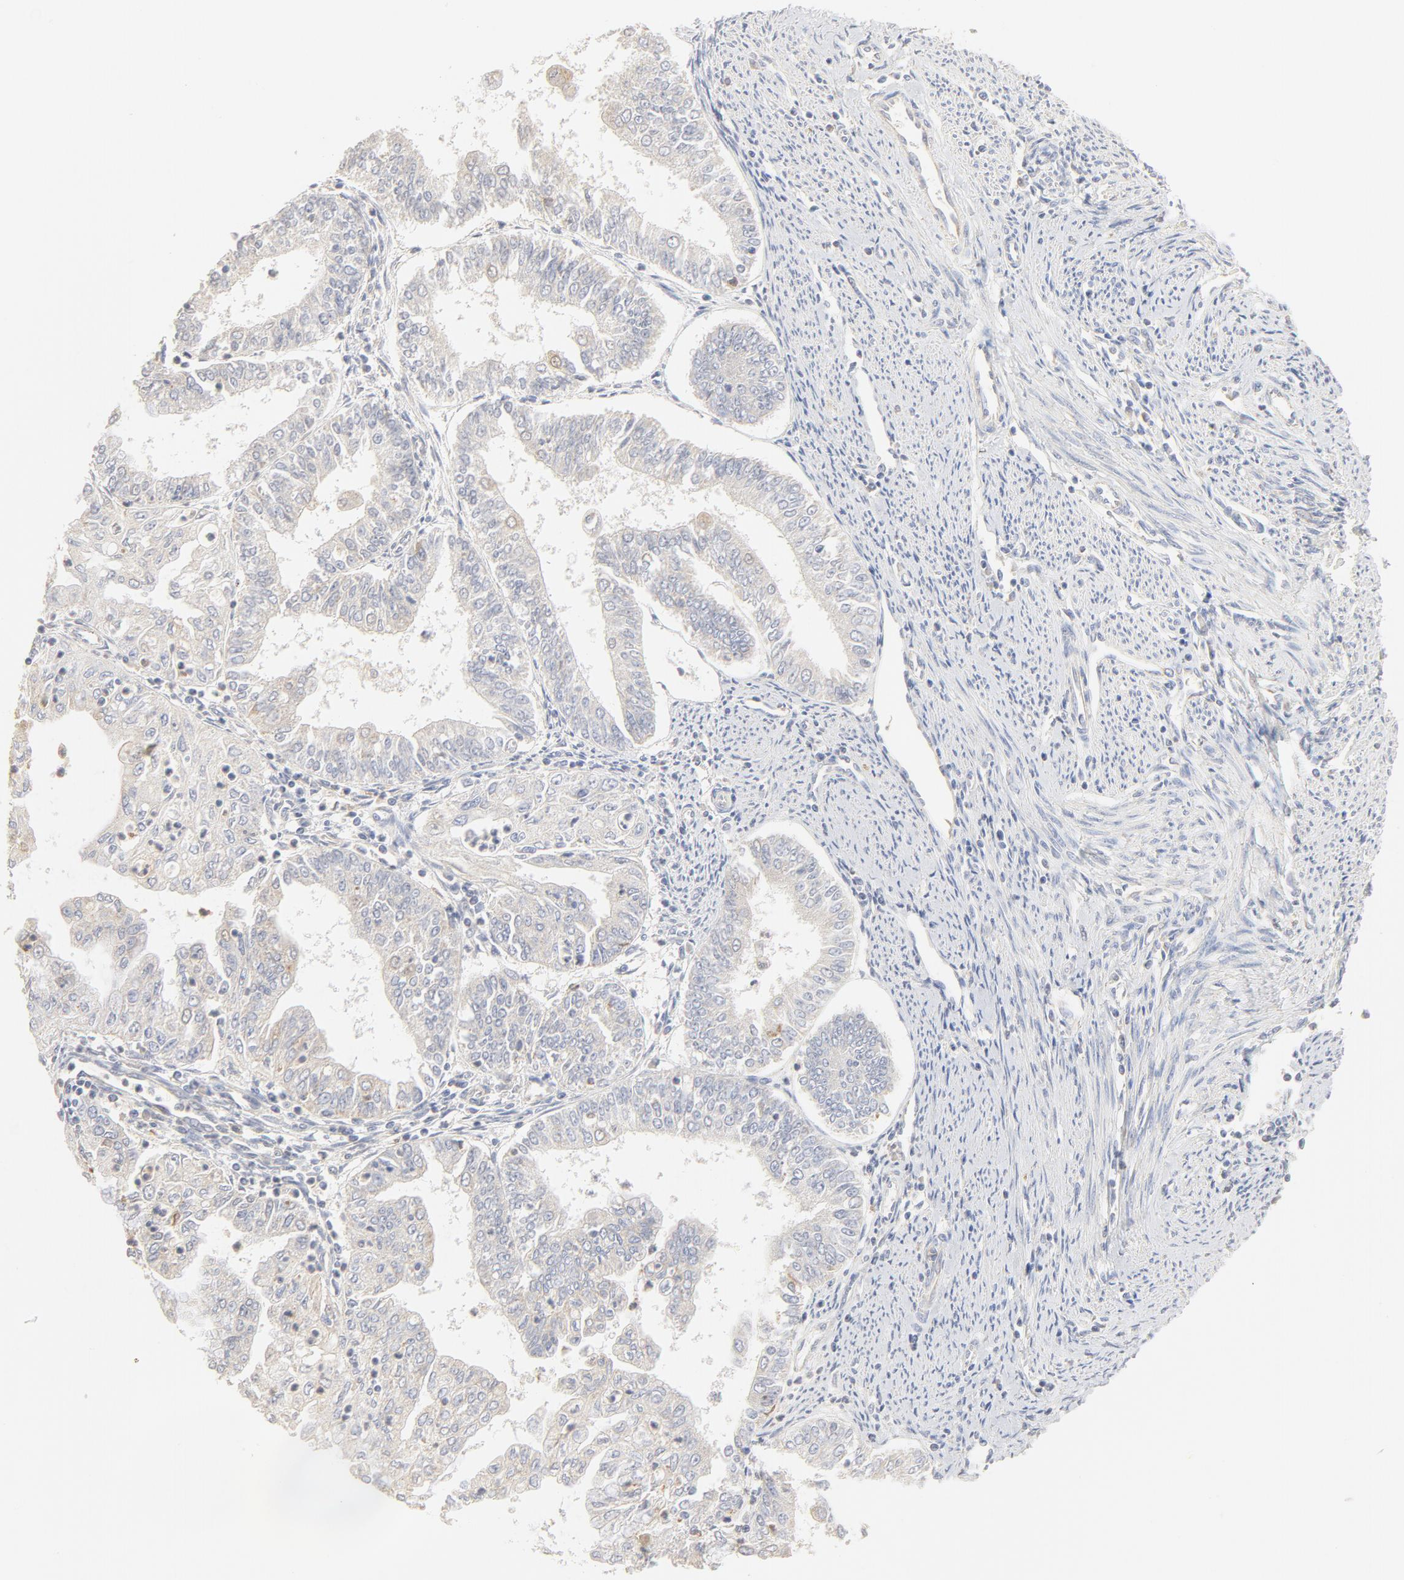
{"staining": {"intensity": "negative", "quantity": "none", "location": "none"}, "tissue": "endometrial cancer", "cell_type": "Tumor cells", "image_type": "cancer", "snomed": [{"axis": "morphology", "description": "Adenocarcinoma, NOS"}, {"axis": "topography", "description": "Endometrium"}], "caption": "The IHC micrograph has no significant positivity in tumor cells of endometrial cancer tissue. (Immunohistochemistry (ihc), brightfield microscopy, high magnification).", "gene": "FCGBP", "patient": {"sex": "female", "age": 75}}